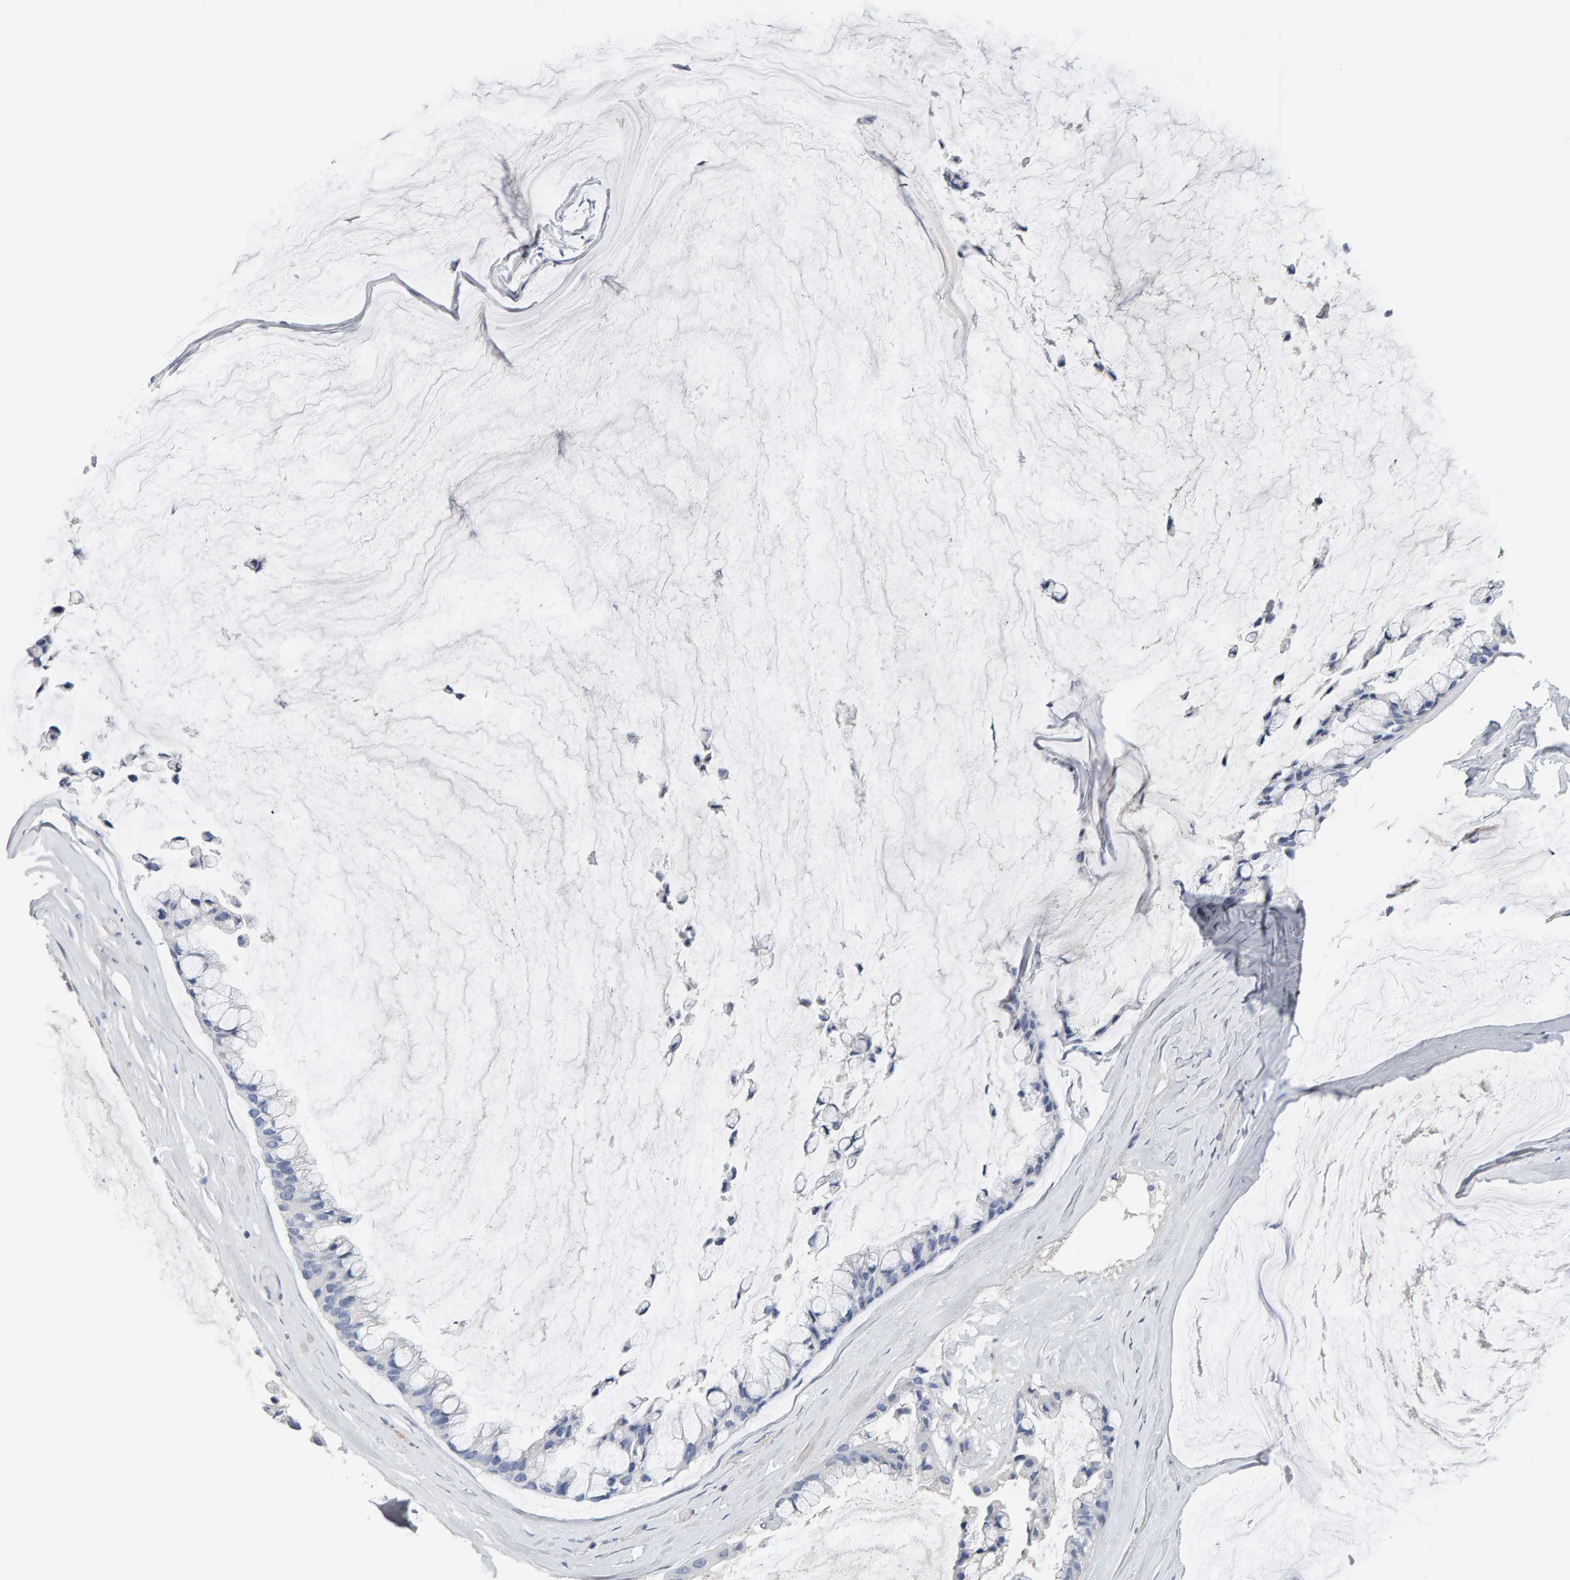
{"staining": {"intensity": "negative", "quantity": "none", "location": "none"}, "tissue": "ovarian cancer", "cell_type": "Tumor cells", "image_type": "cancer", "snomed": [{"axis": "morphology", "description": "Cystadenocarcinoma, mucinous, NOS"}, {"axis": "topography", "description": "Ovary"}], "caption": "Tumor cells are negative for protein expression in human ovarian mucinous cystadenocarcinoma.", "gene": "FYN", "patient": {"sex": "female", "age": 39}}